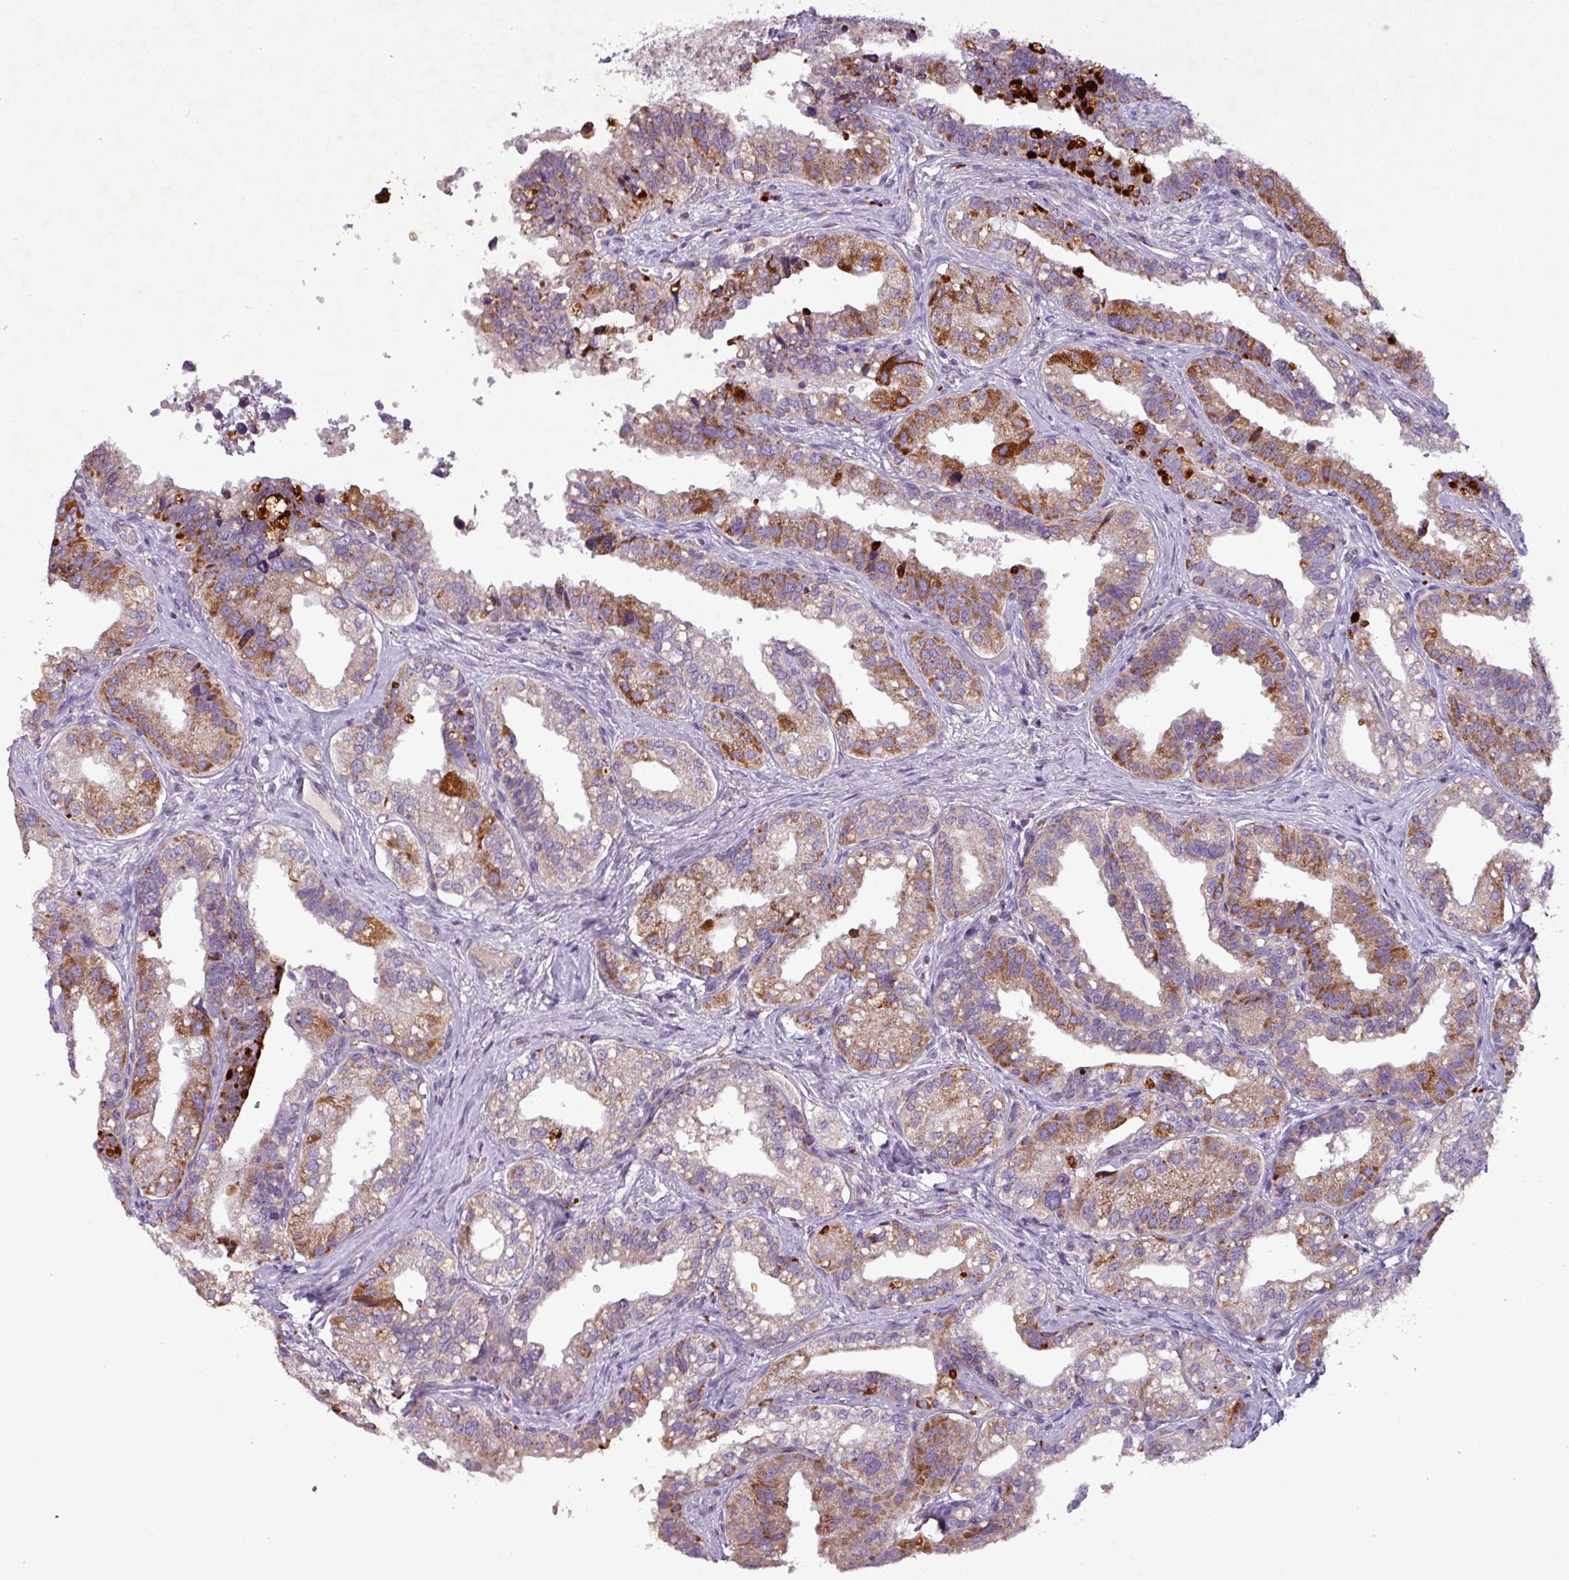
{"staining": {"intensity": "moderate", "quantity": ">75%", "location": "cytoplasmic/membranous"}, "tissue": "seminal vesicle", "cell_type": "Glandular cells", "image_type": "normal", "snomed": [{"axis": "morphology", "description": "Normal tissue, NOS"}, {"axis": "topography", "description": "Seminal veicle"}, {"axis": "topography", "description": "Peripheral nerve tissue"}], "caption": "This histopathology image shows immunohistochemistry (IHC) staining of unremarkable human seminal vesicle, with medium moderate cytoplasmic/membranous staining in about >75% of glandular cells.", "gene": "PNMA6A", "patient": {"sex": "male", "age": 60}}